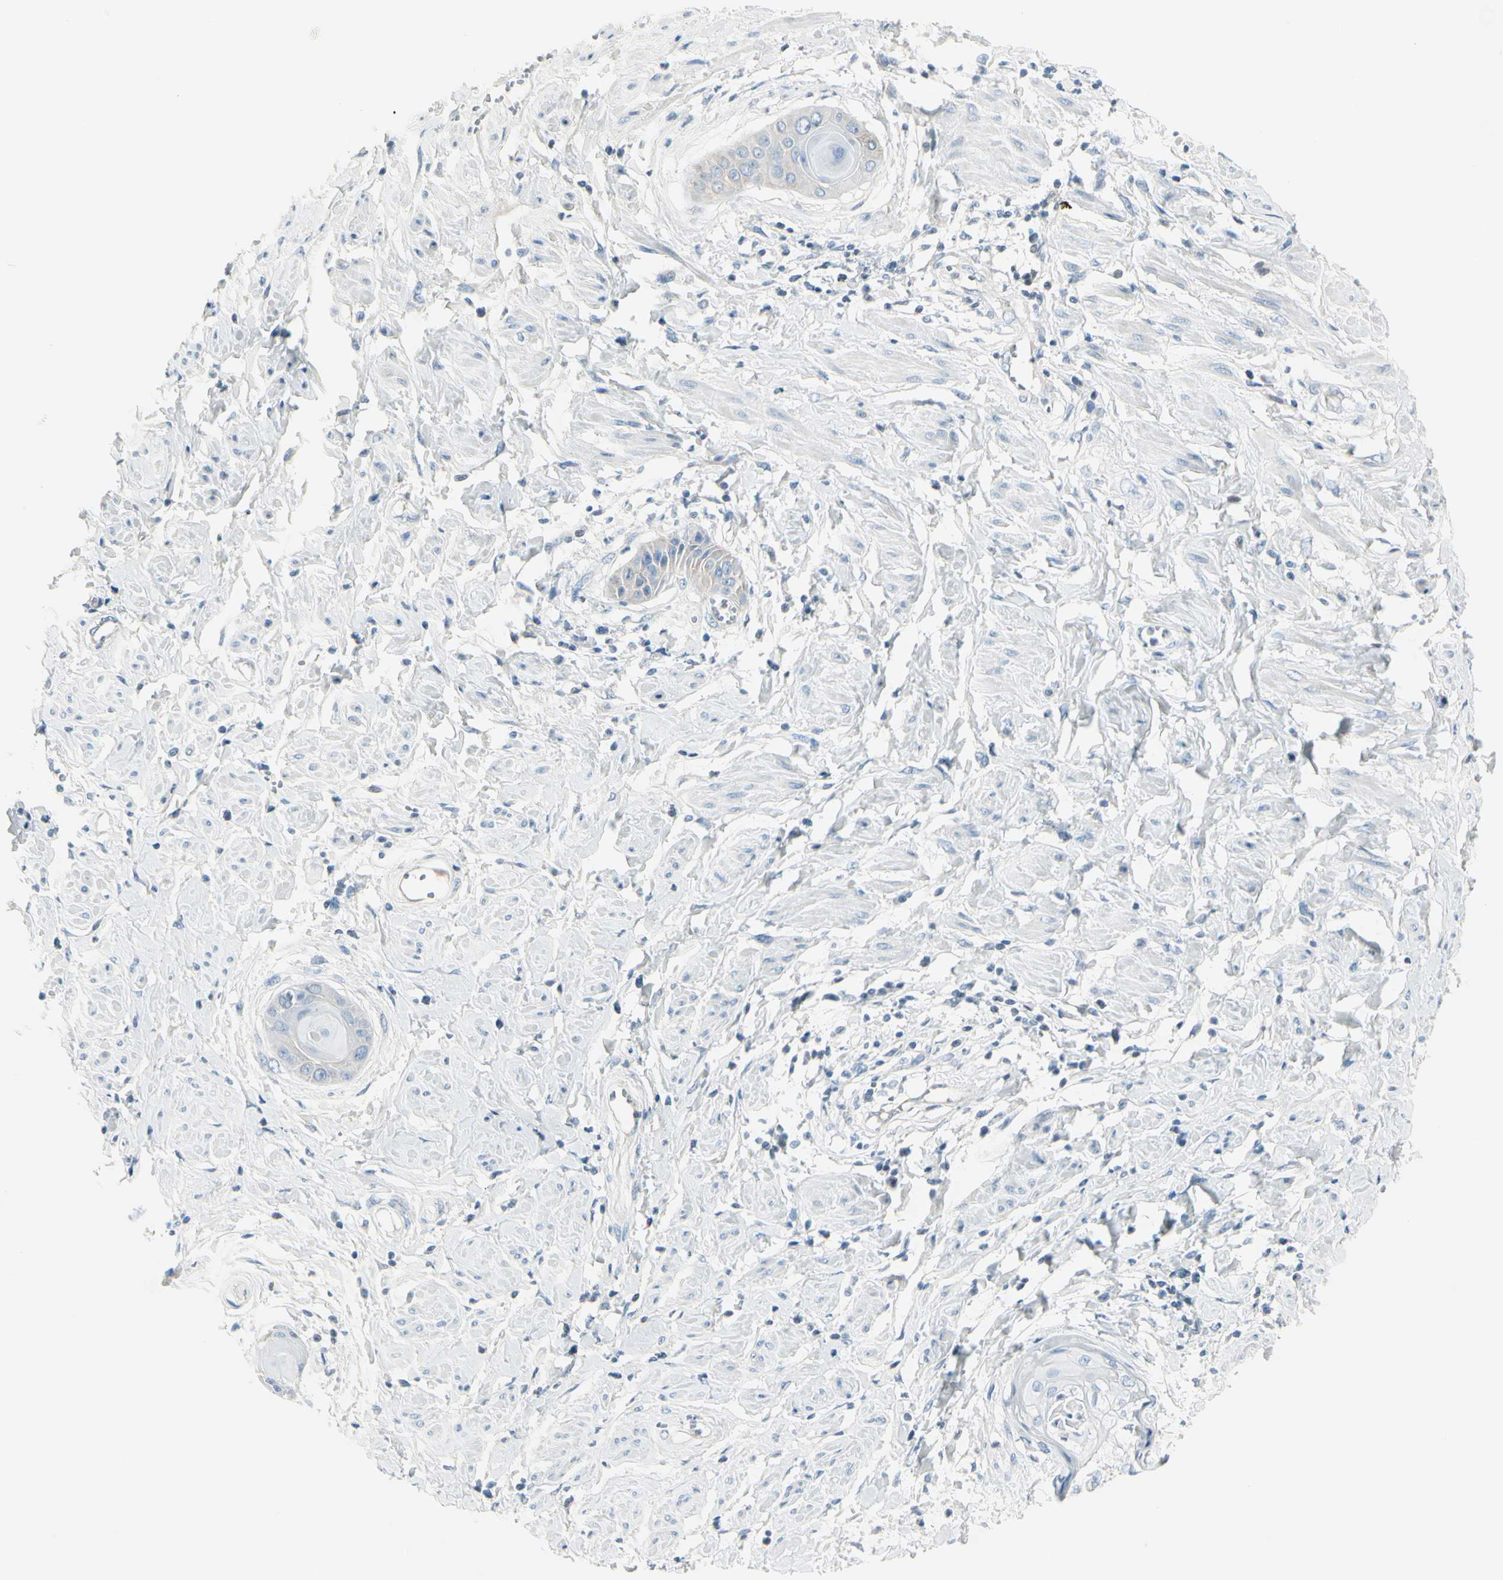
{"staining": {"intensity": "negative", "quantity": "none", "location": "none"}, "tissue": "cervical cancer", "cell_type": "Tumor cells", "image_type": "cancer", "snomed": [{"axis": "morphology", "description": "Squamous cell carcinoma, NOS"}, {"axis": "topography", "description": "Cervix"}], "caption": "The IHC micrograph has no significant staining in tumor cells of squamous cell carcinoma (cervical) tissue. (Immunohistochemistry (ihc), brightfield microscopy, high magnification).", "gene": "CACNA2D1", "patient": {"sex": "female", "age": 57}}